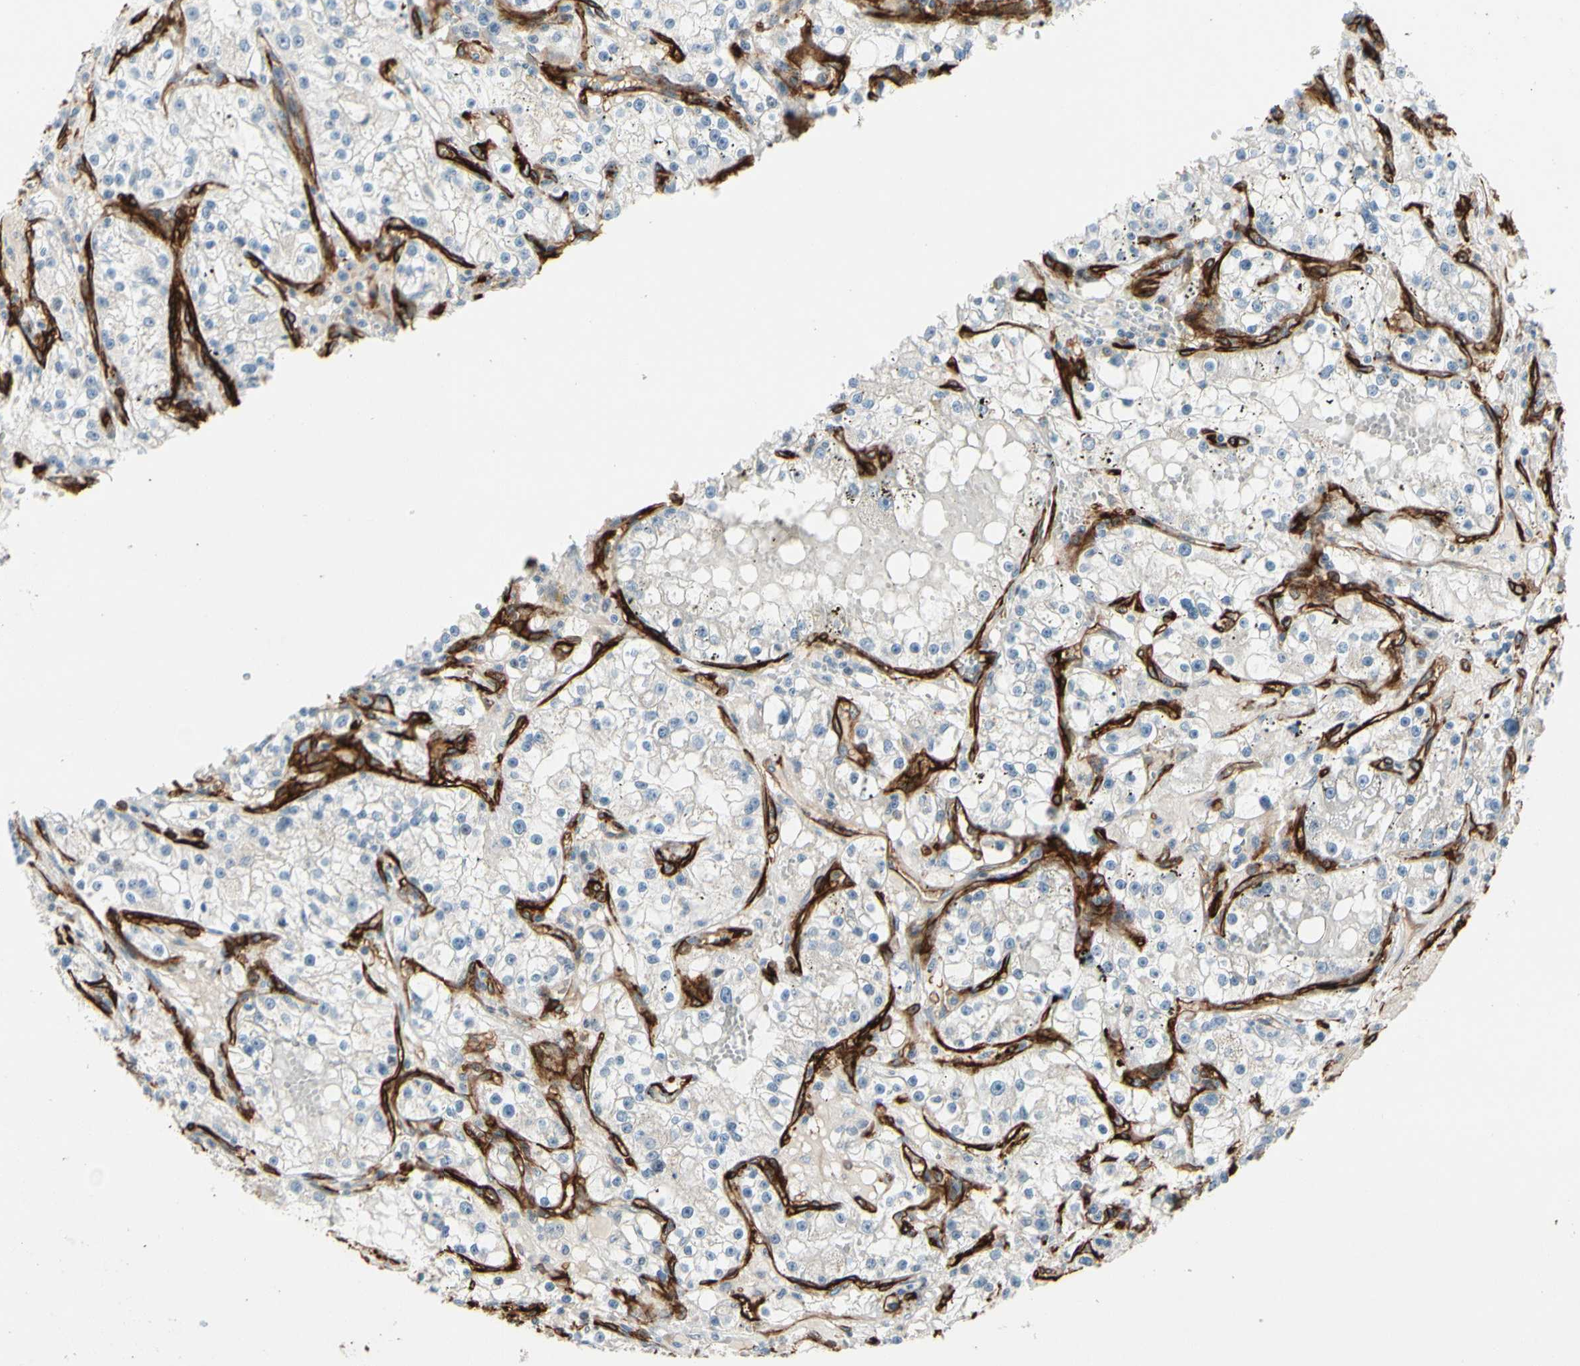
{"staining": {"intensity": "negative", "quantity": "none", "location": "none"}, "tissue": "renal cancer", "cell_type": "Tumor cells", "image_type": "cancer", "snomed": [{"axis": "morphology", "description": "Adenocarcinoma, NOS"}, {"axis": "topography", "description": "Kidney"}], "caption": "IHC image of human renal cancer stained for a protein (brown), which shows no positivity in tumor cells.", "gene": "MCAM", "patient": {"sex": "male", "age": 56}}